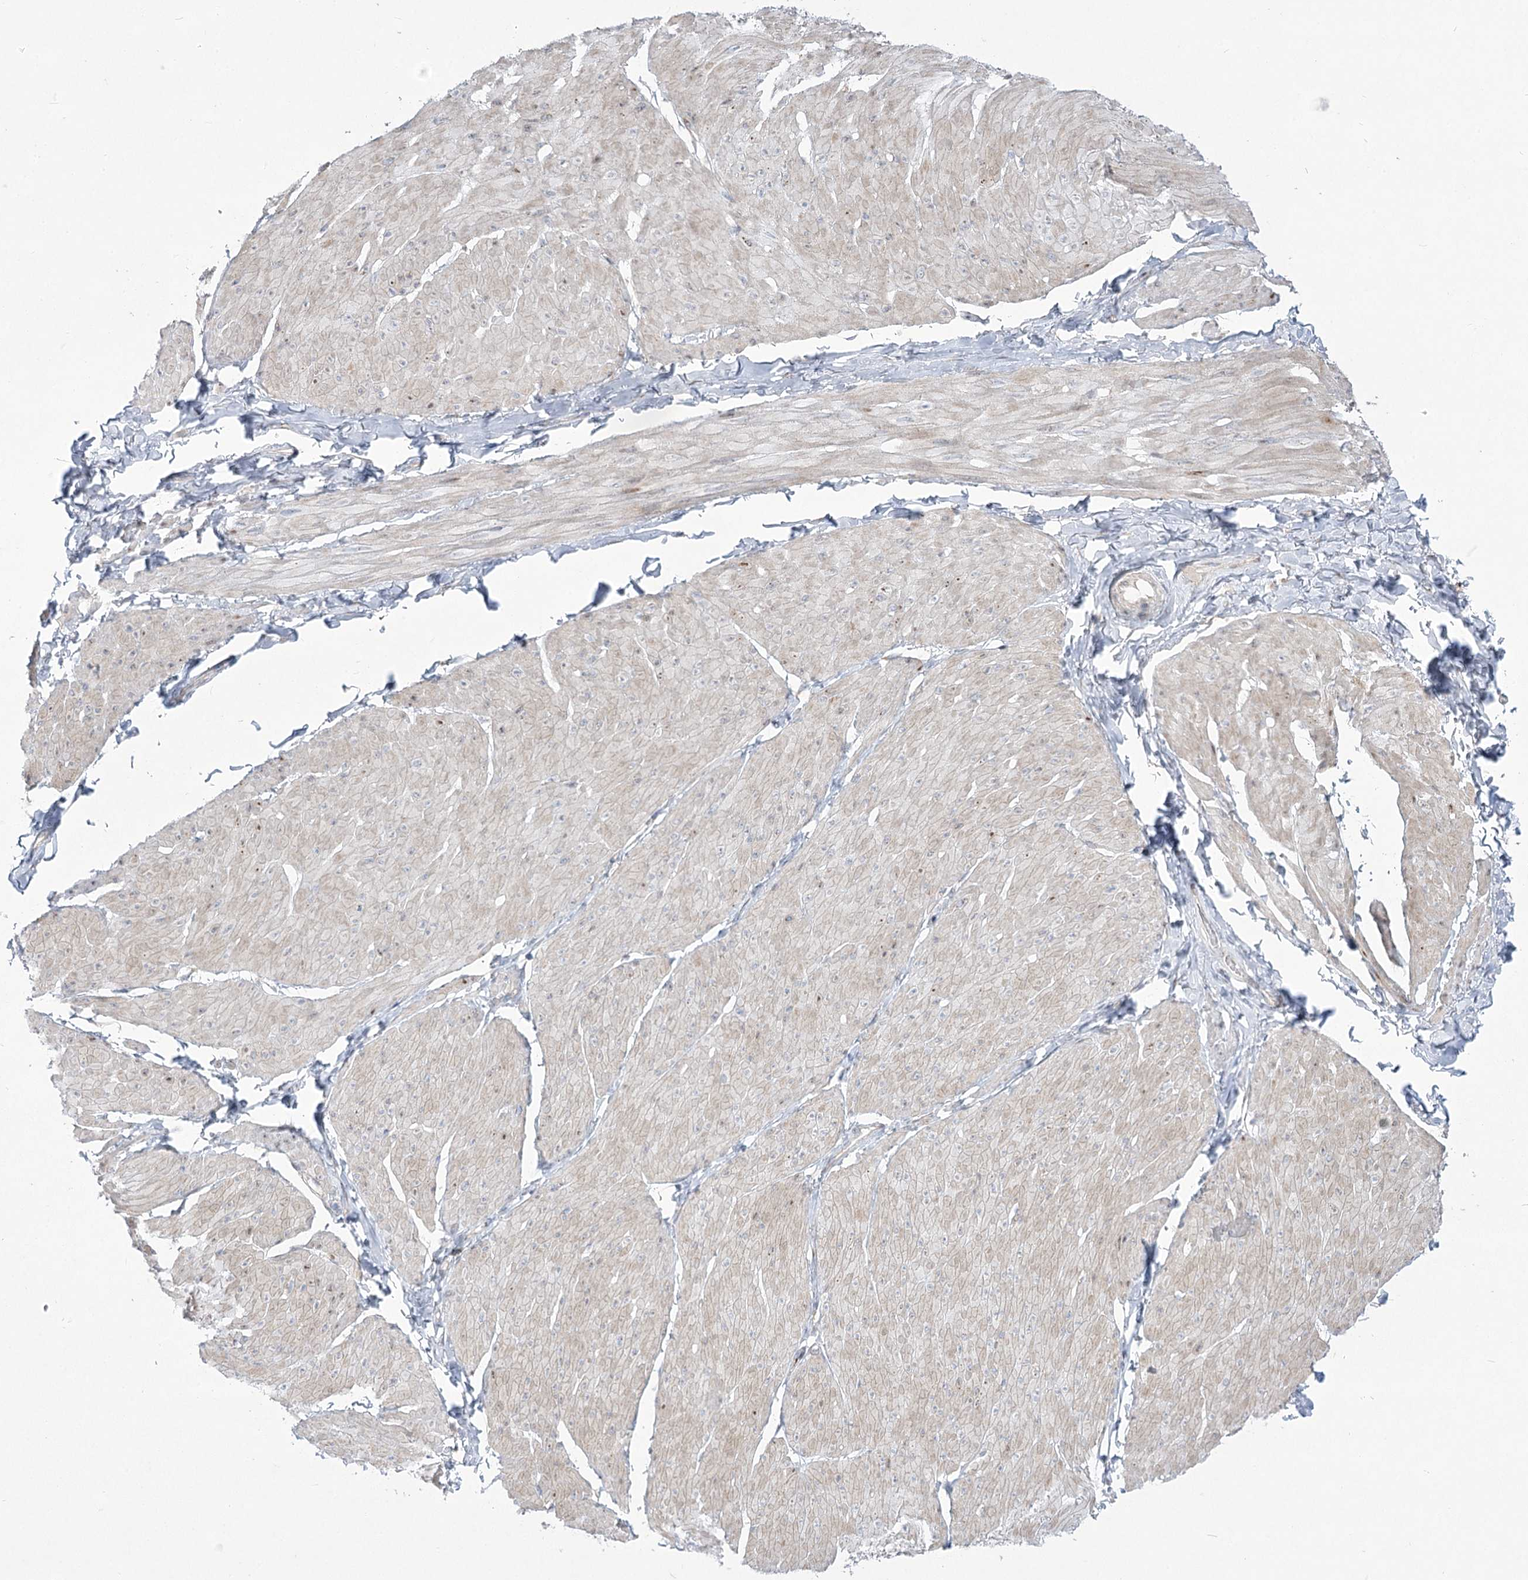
{"staining": {"intensity": "weak", "quantity": "<25%", "location": "cytoplasmic/membranous"}, "tissue": "smooth muscle", "cell_type": "Smooth muscle cells", "image_type": "normal", "snomed": [{"axis": "morphology", "description": "Urothelial carcinoma, High grade"}, {"axis": "topography", "description": "Urinary bladder"}], "caption": "High magnification brightfield microscopy of normal smooth muscle stained with DAB (brown) and counterstained with hematoxylin (blue): smooth muscle cells show no significant staining.", "gene": "CEP164", "patient": {"sex": "male", "age": 46}}